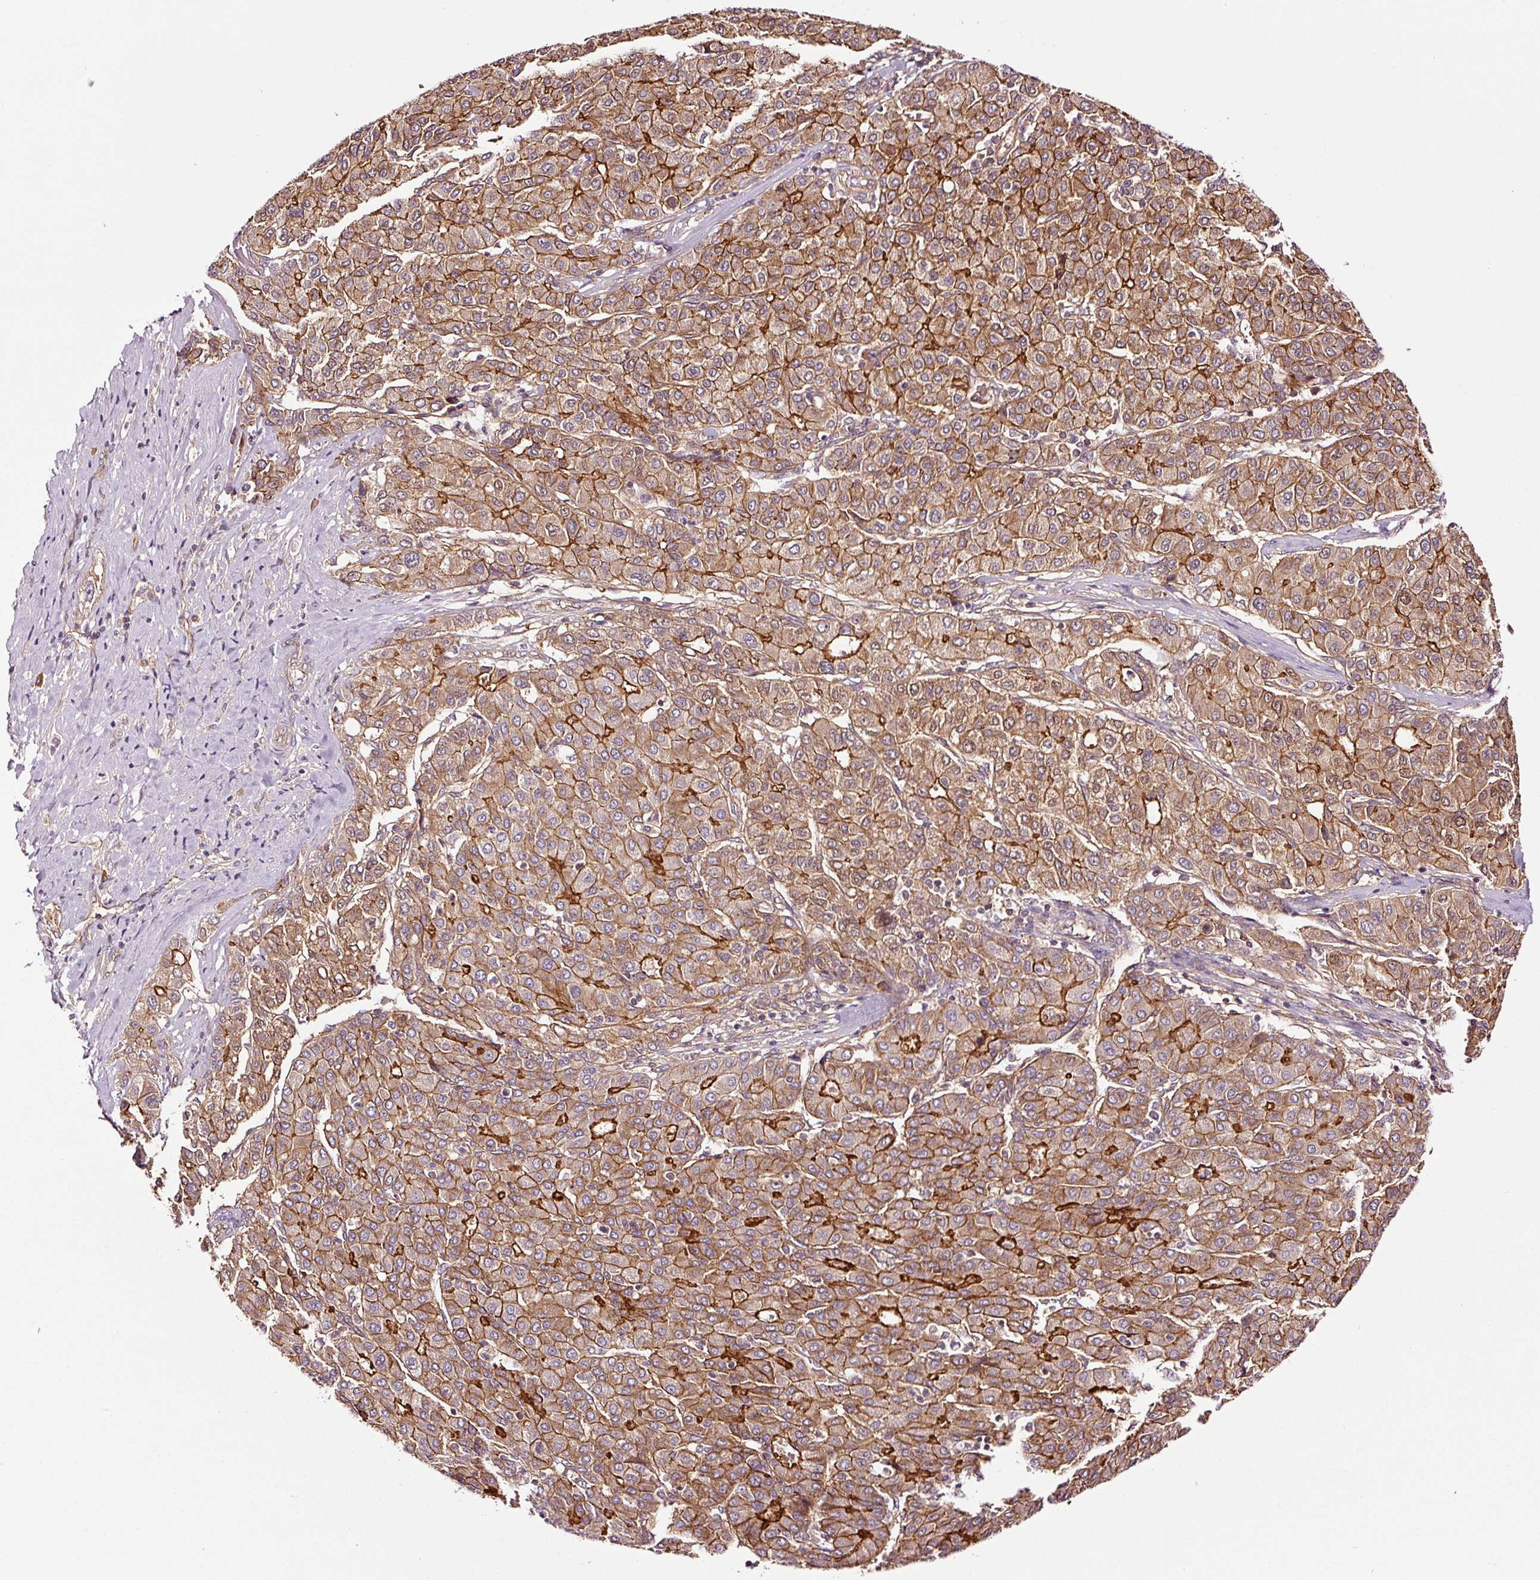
{"staining": {"intensity": "moderate", "quantity": ">75%", "location": "cytoplasmic/membranous"}, "tissue": "liver cancer", "cell_type": "Tumor cells", "image_type": "cancer", "snomed": [{"axis": "morphology", "description": "Carcinoma, Hepatocellular, NOS"}, {"axis": "topography", "description": "Liver"}], "caption": "A brown stain shows moderate cytoplasmic/membranous expression of a protein in liver hepatocellular carcinoma tumor cells.", "gene": "METAP1", "patient": {"sex": "male", "age": 65}}